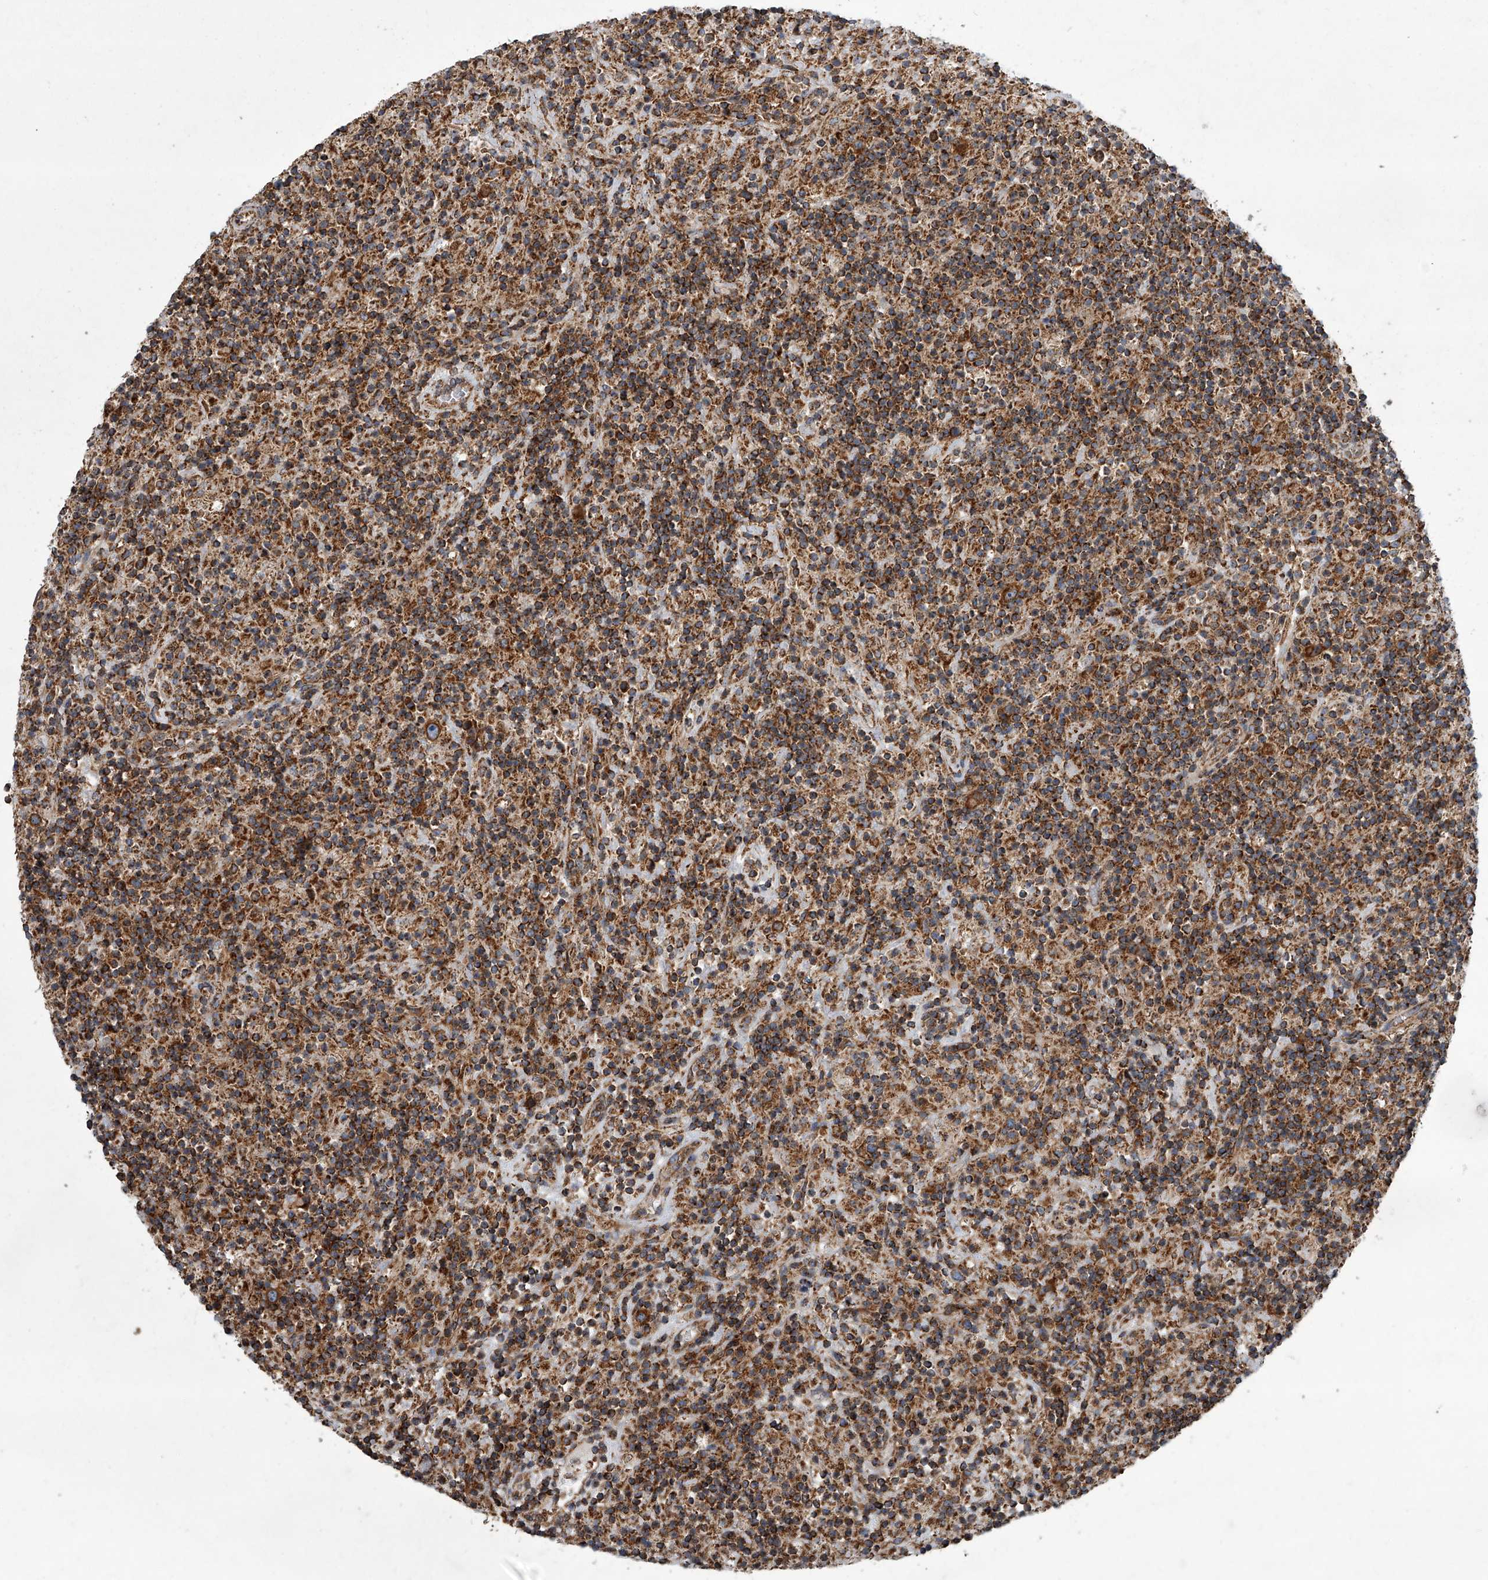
{"staining": {"intensity": "moderate", "quantity": ">75%", "location": "cytoplasmic/membranous"}, "tissue": "lymphoma", "cell_type": "Tumor cells", "image_type": "cancer", "snomed": [{"axis": "morphology", "description": "Hodgkin's disease, NOS"}, {"axis": "topography", "description": "Lymph node"}], "caption": "Protein staining of lymphoma tissue shows moderate cytoplasmic/membranous expression in about >75% of tumor cells.", "gene": "ZC3H15", "patient": {"sex": "male", "age": 70}}